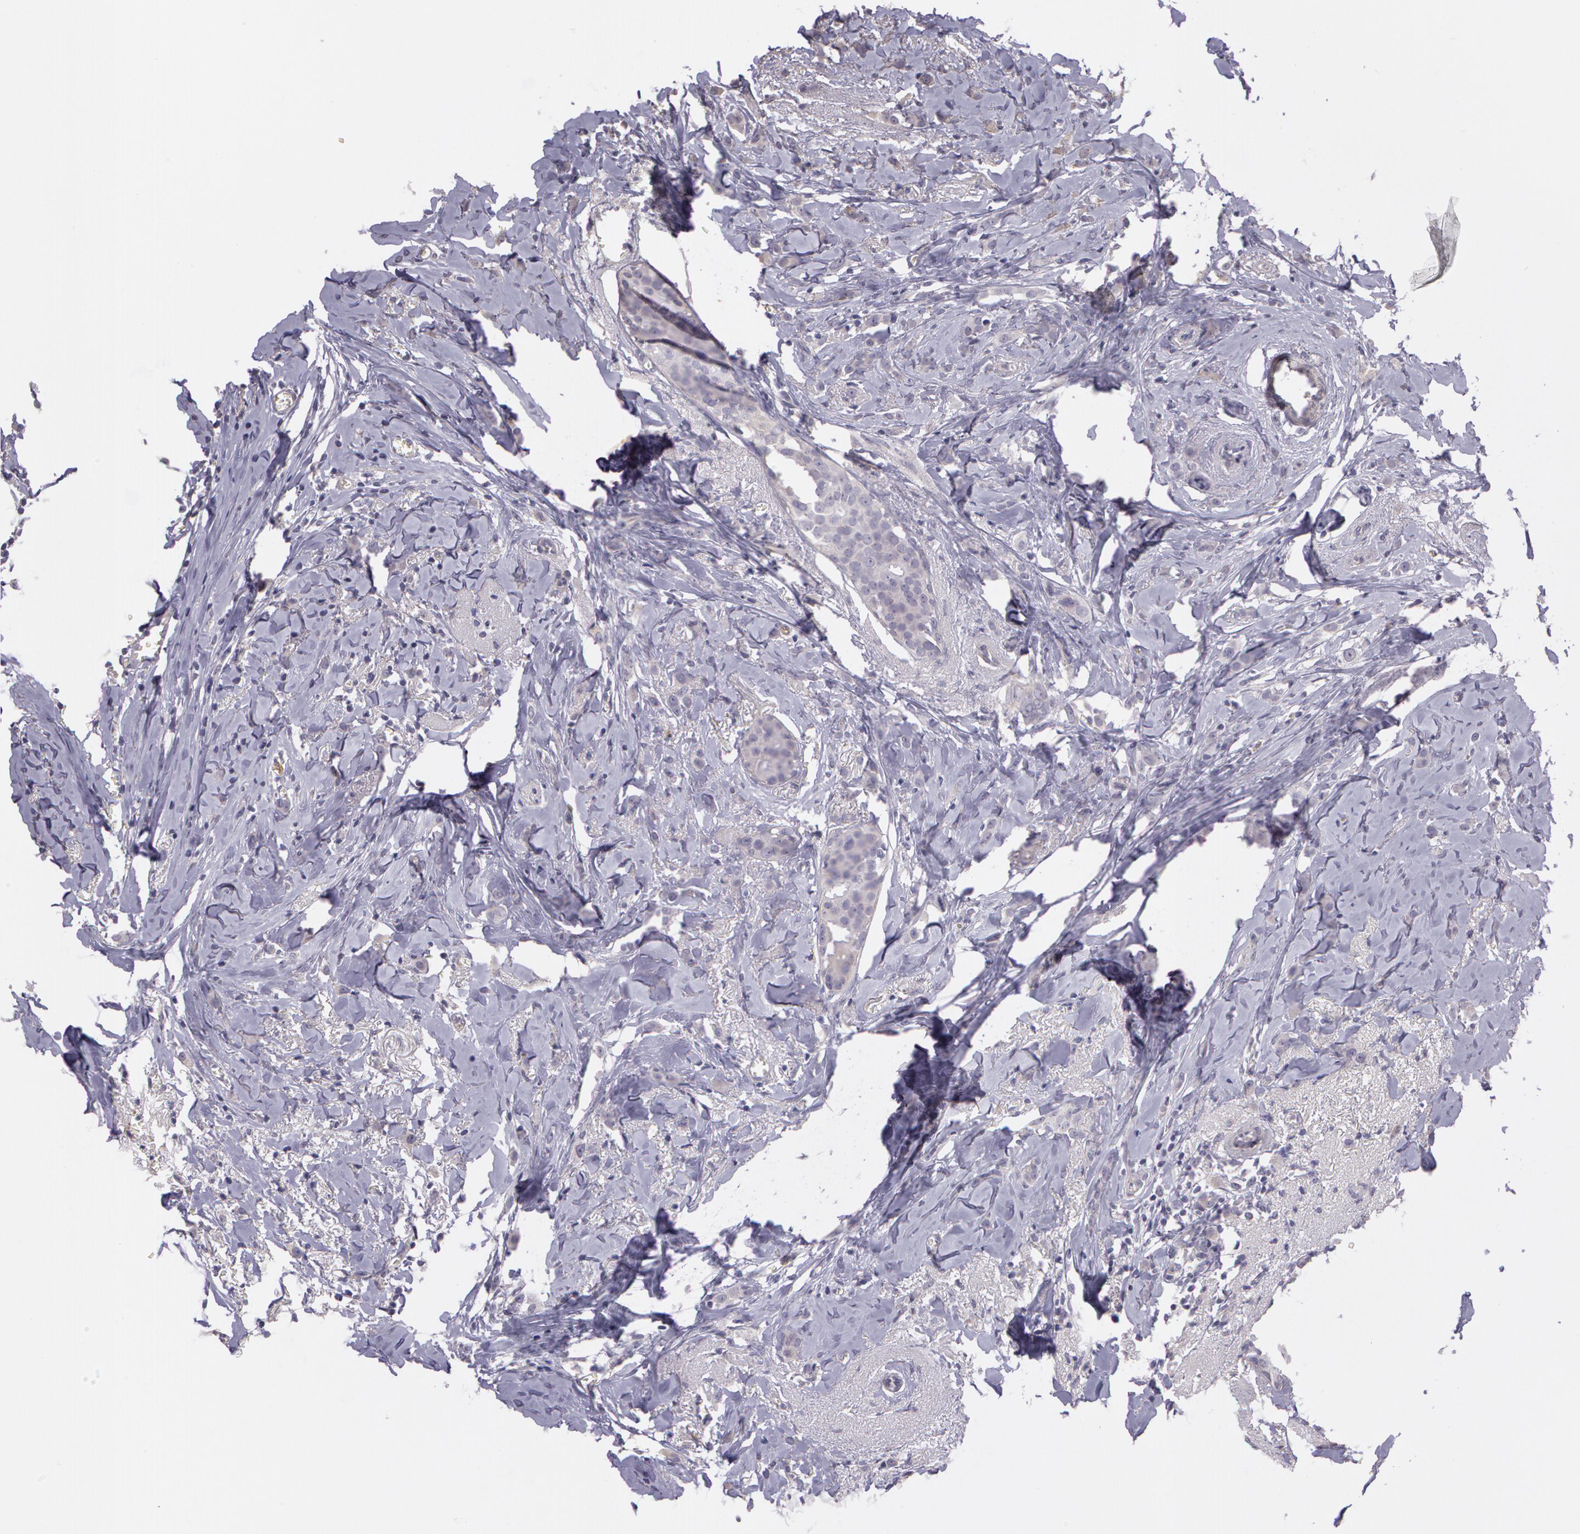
{"staining": {"intensity": "negative", "quantity": "none", "location": "none"}, "tissue": "breast cancer", "cell_type": "Tumor cells", "image_type": "cancer", "snomed": [{"axis": "morphology", "description": "Lobular carcinoma"}, {"axis": "topography", "description": "Breast"}], "caption": "The immunohistochemistry (IHC) image has no significant staining in tumor cells of lobular carcinoma (breast) tissue. (DAB IHC, high magnification).", "gene": "G2E3", "patient": {"sex": "female", "age": 57}}